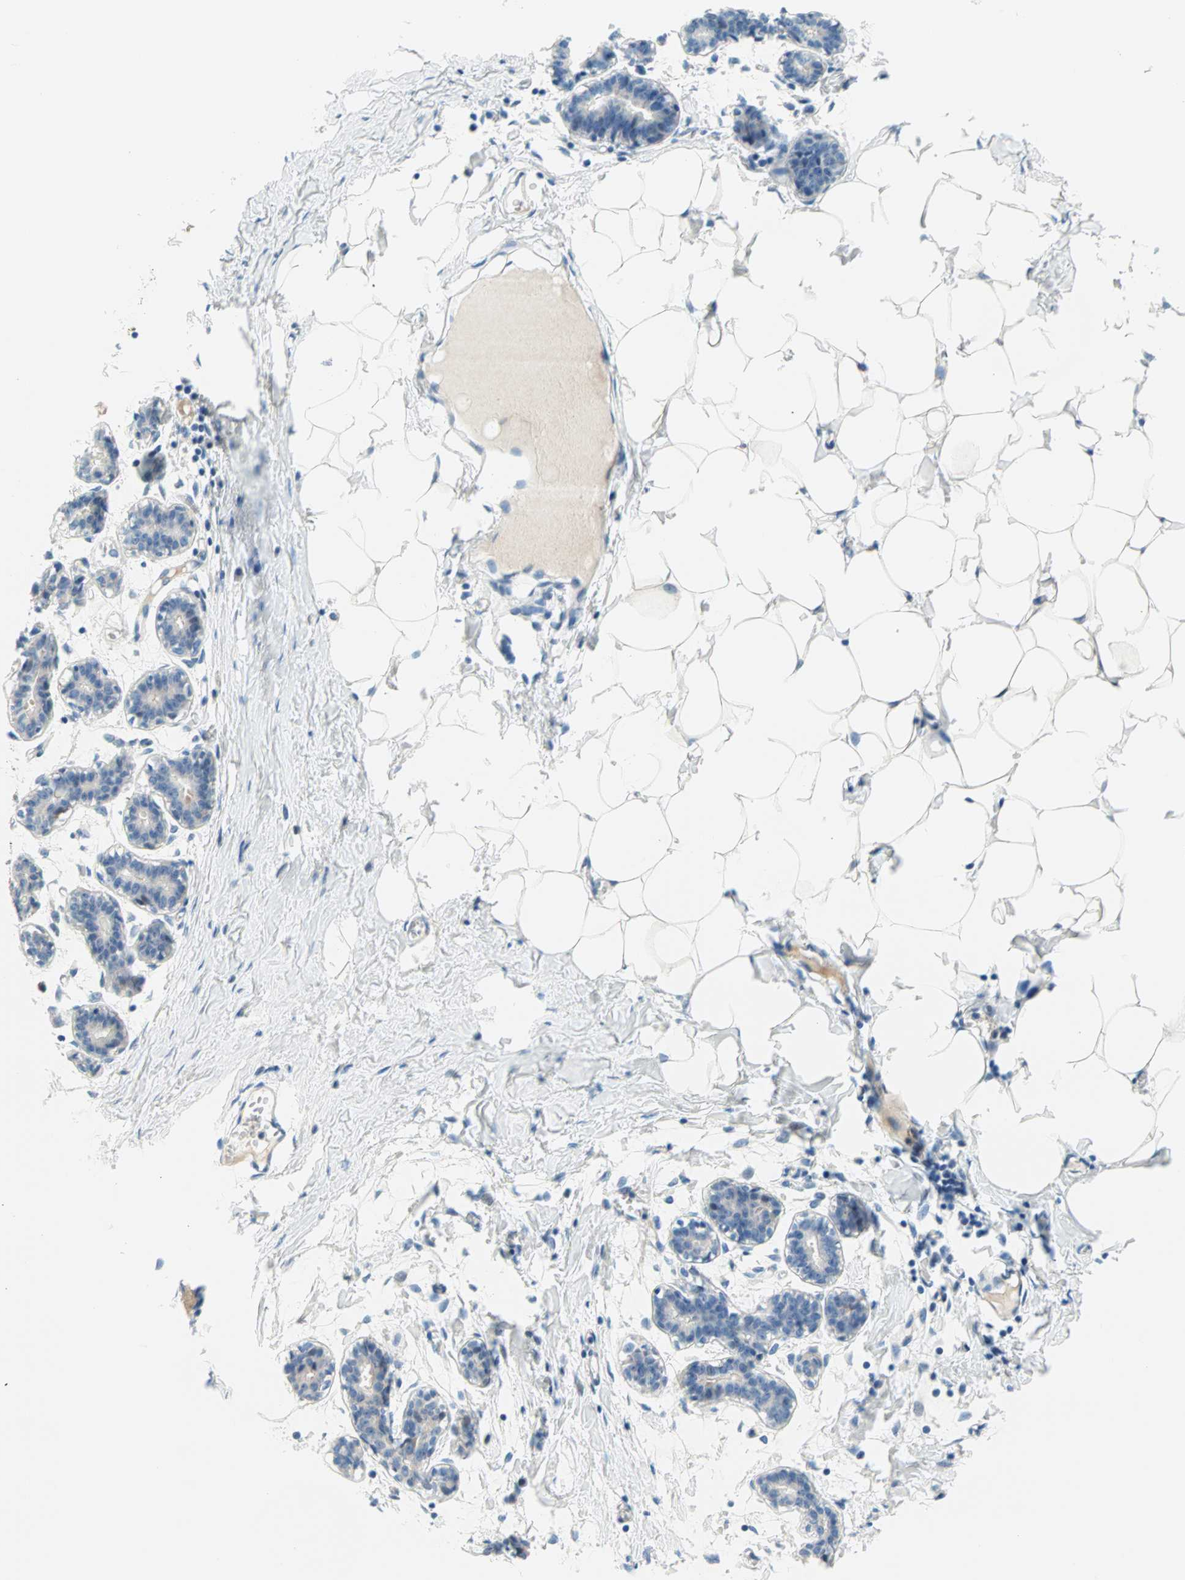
{"staining": {"intensity": "negative", "quantity": "none", "location": "none"}, "tissue": "breast", "cell_type": "Adipocytes", "image_type": "normal", "snomed": [{"axis": "morphology", "description": "Normal tissue, NOS"}, {"axis": "topography", "description": "Breast"}], "caption": "Breast stained for a protein using immunohistochemistry (IHC) shows no positivity adipocytes.", "gene": "TMEM163", "patient": {"sex": "female", "age": 27}}